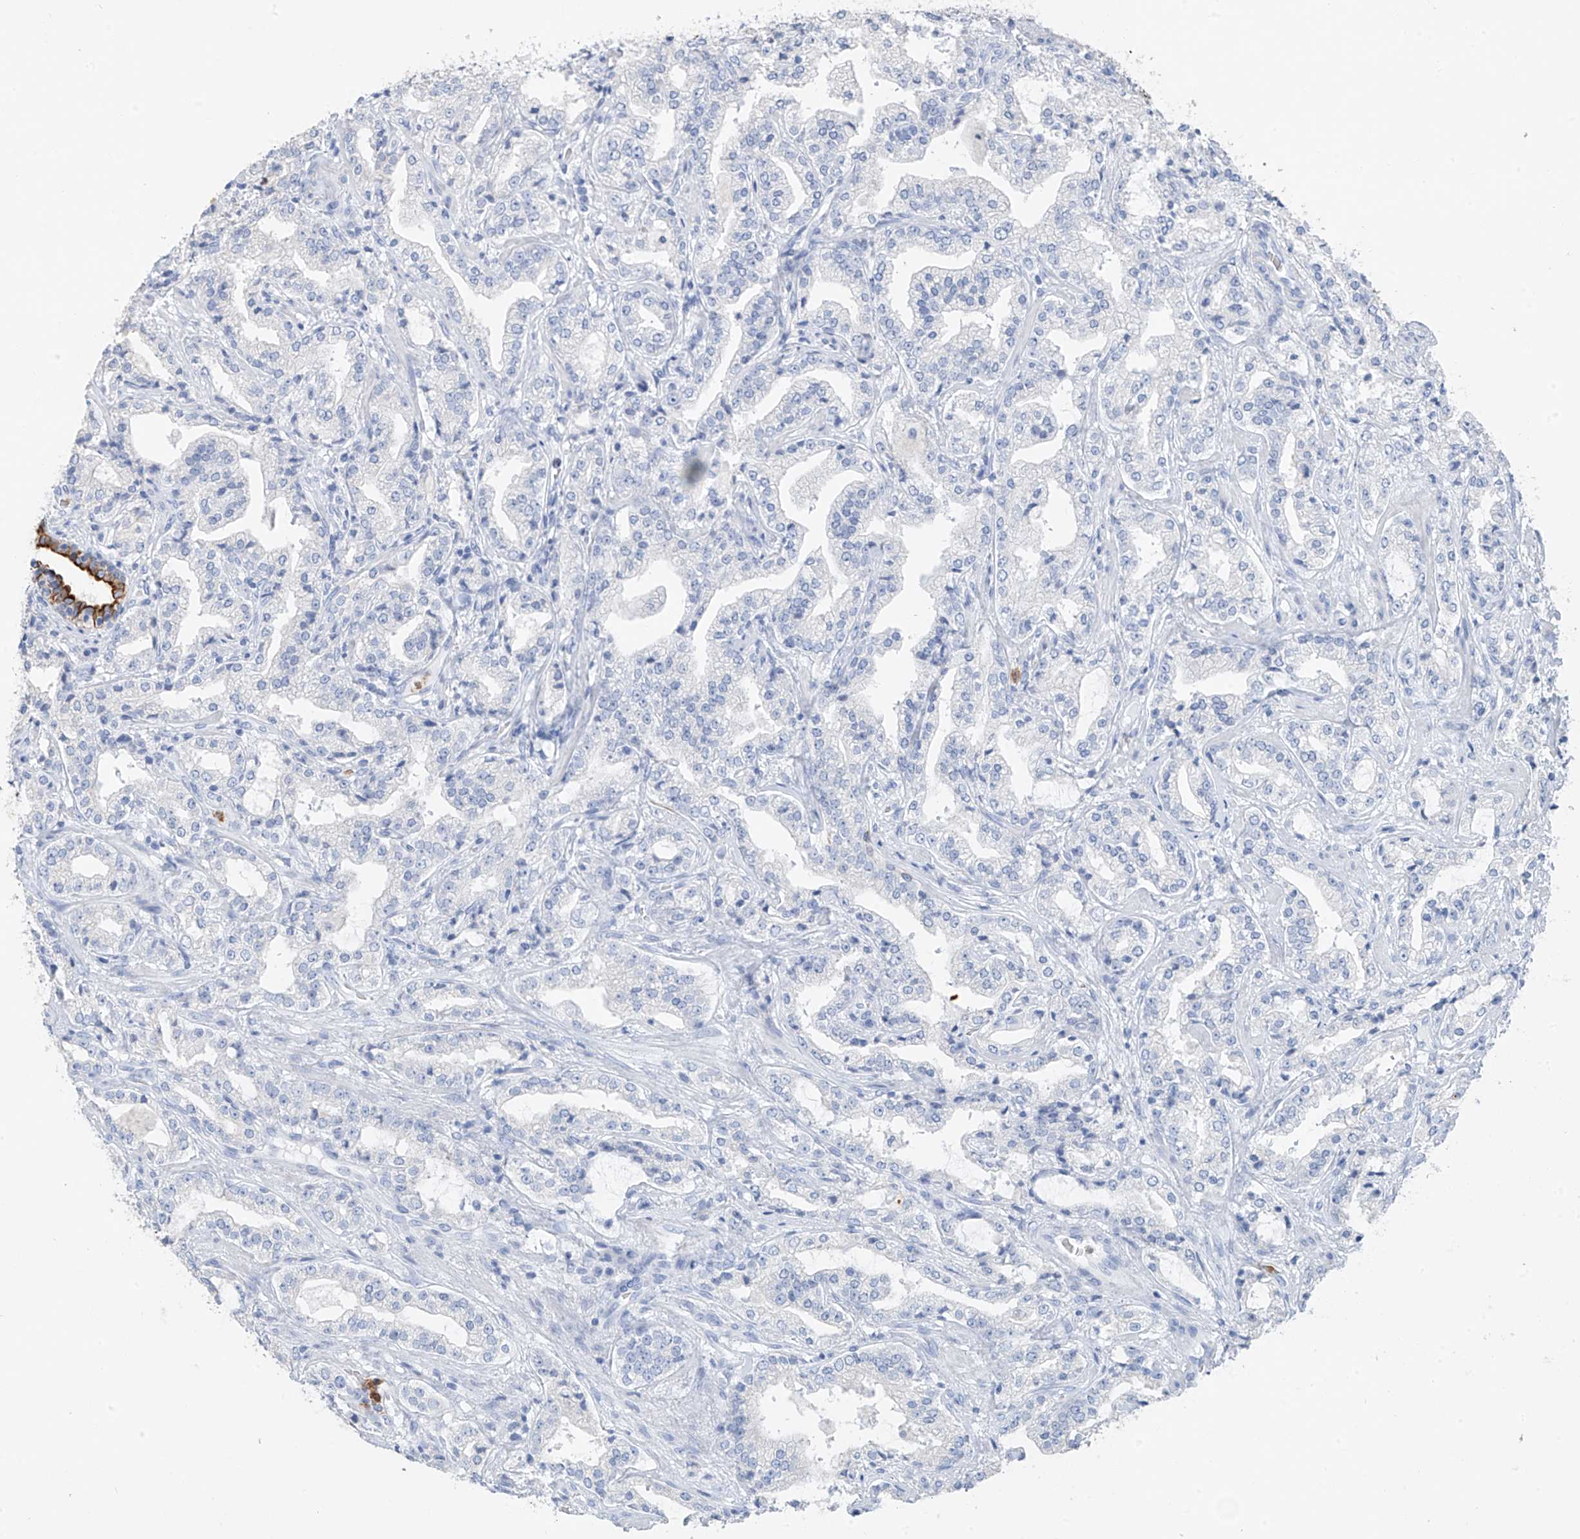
{"staining": {"intensity": "negative", "quantity": "none", "location": "none"}, "tissue": "prostate cancer", "cell_type": "Tumor cells", "image_type": "cancer", "snomed": [{"axis": "morphology", "description": "Adenocarcinoma, High grade"}, {"axis": "topography", "description": "Prostate"}], "caption": "Protein analysis of prostate cancer (adenocarcinoma (high-grade)) demonstrates no significant expression in tumor cells.", "gene": "PAFAH1B3", "patient": {"sex": "male", "age": 64}}